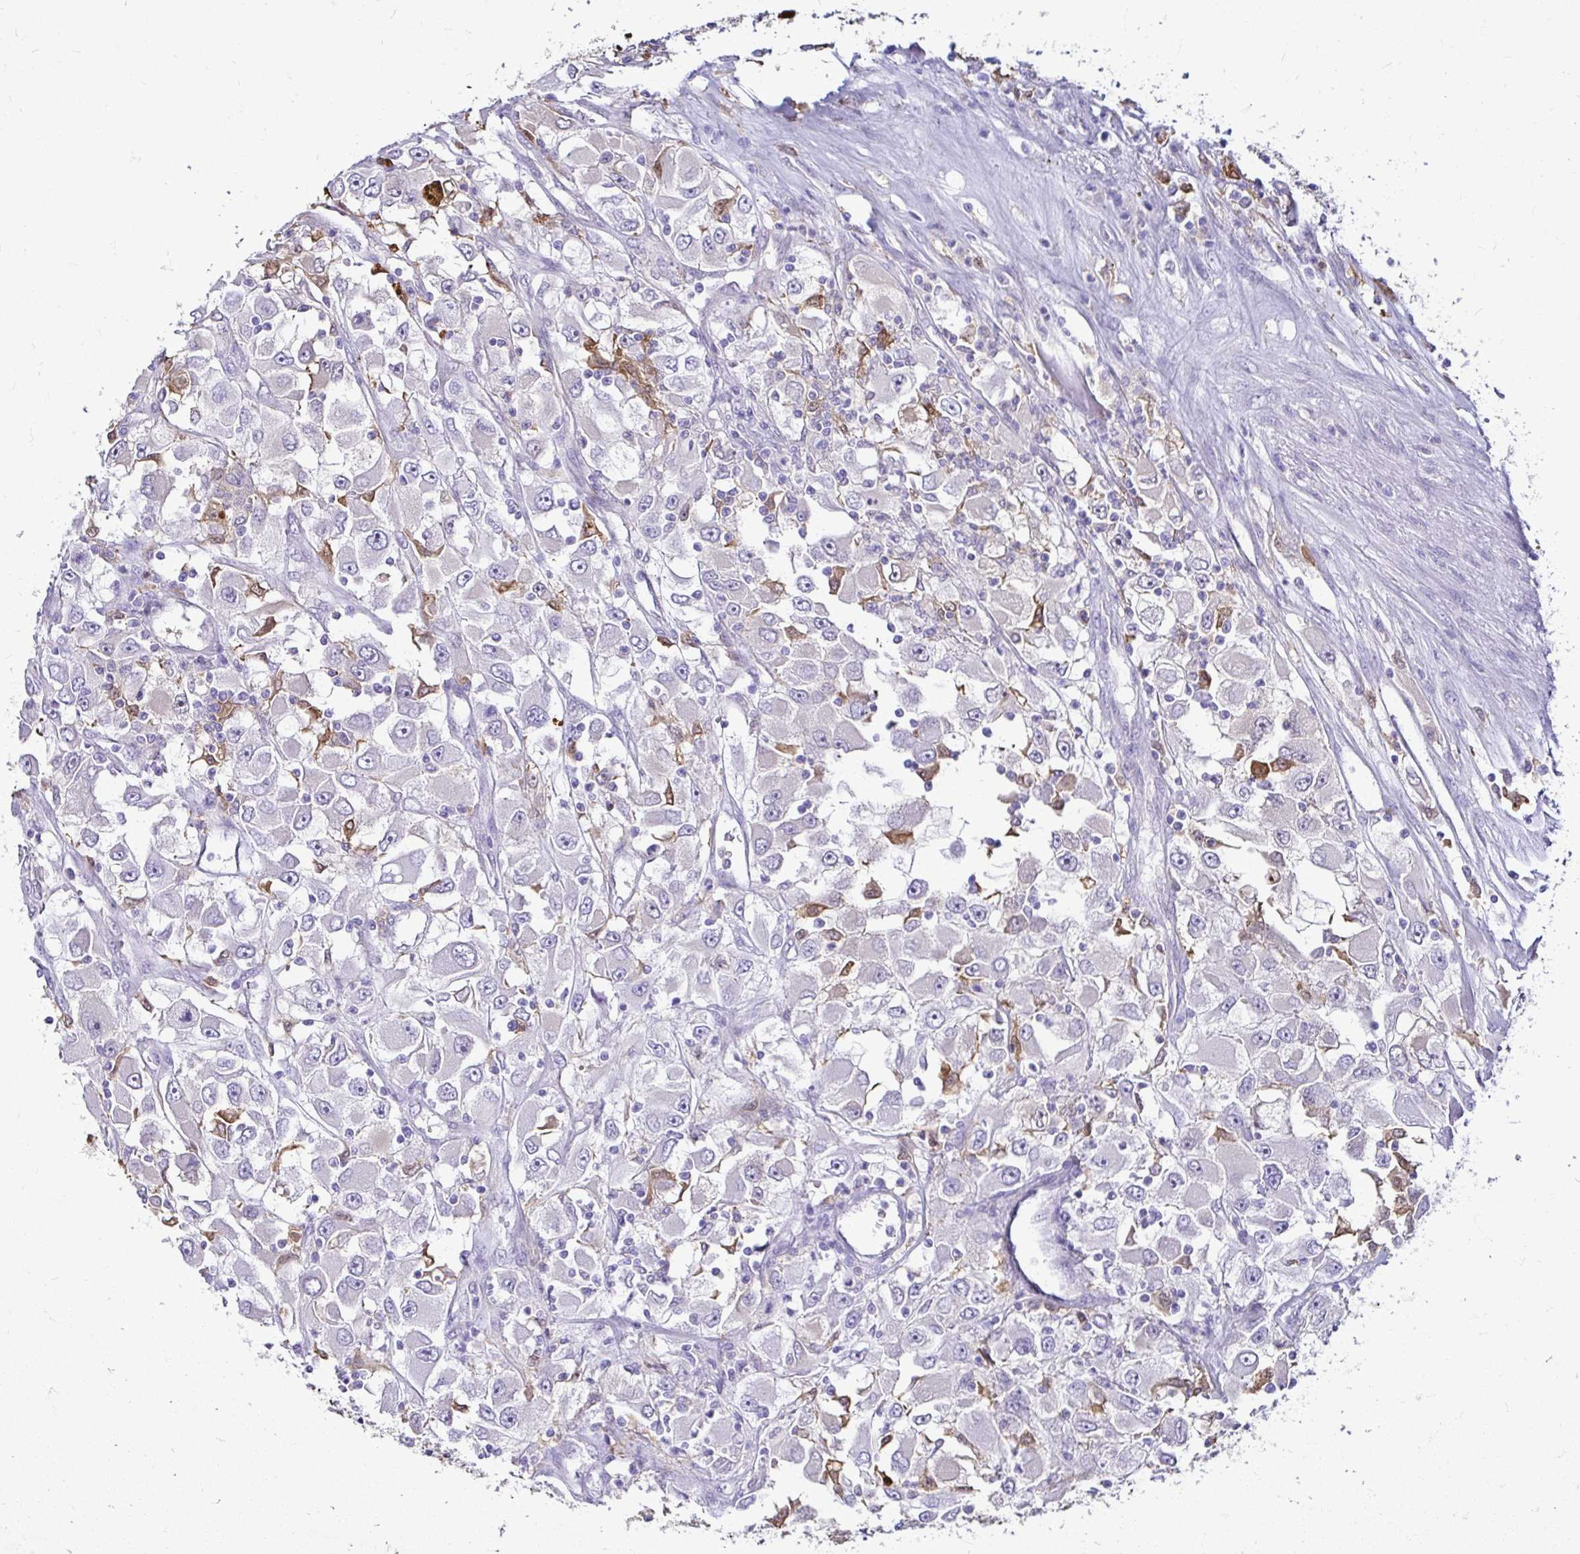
{"staining": {"intensity": "negative", "quantity": "none", "location": "none"}, "tissue": "renal cancer", "cell_type": "Tumor cells", "image_type": "cancer", "snomed": [{"axis": "morphology", "description": "Adenocarcinoma, NOS"}, {"axis": "topography", "description": "Kidney"}], "caption": "IHC of adenocarcinoma (renal) shows no positivity in tumor cells.", "gene": "IDH1", "patient": {"sex": "female", "age": 52}}